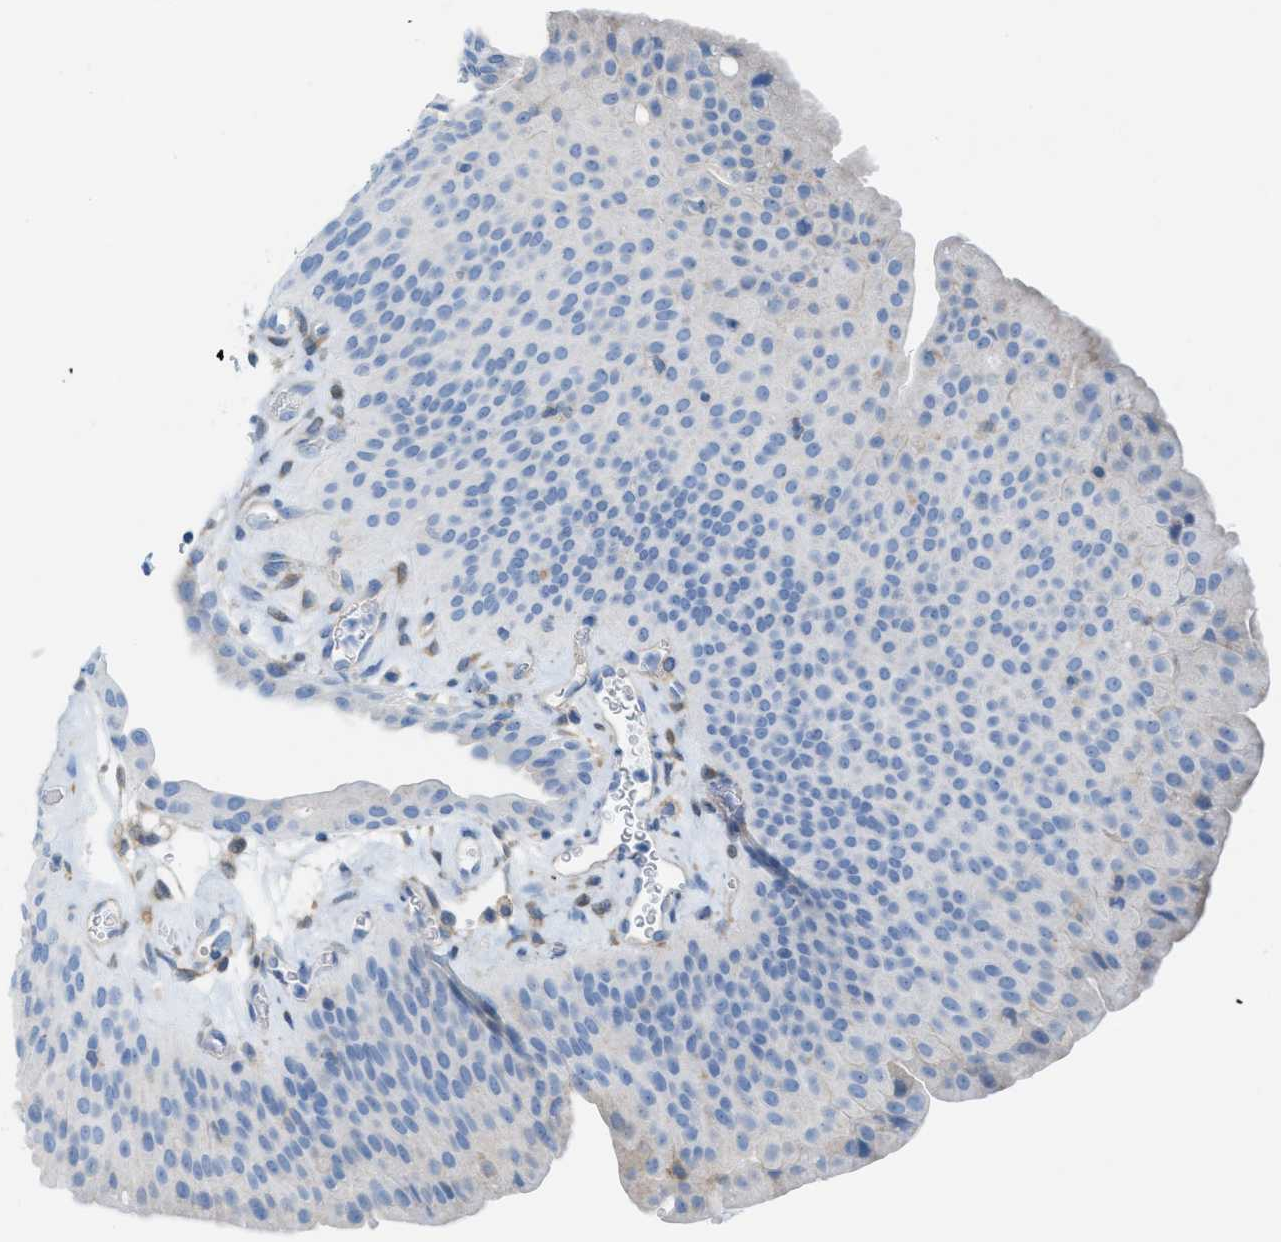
{"staining": {"intensity": "weak", "quantity": "<25%", "location": "cytoplasmic/membranous"}, "tissue": "urothelial cancer", "cell_type": "Tumor cells", "image_type": "cancer", "snomed": [{"axis": "morphology", "description": "Urothelial carcinoma, Low grade"}, {"axis": "morphology", "description": "Urothelial carcinoma, High grade"}, {"axis": "topography", "description": "Urinary bladder"}], "caption": "IHC image of neoplastic tissue: human urothelial cancer stained with DAB (3,3'-diaminobenzidine) reveals no significant protein positivity in tumor cells.", "gene": "ASGR1", "patient": {"sex": "male", "age": 35}}